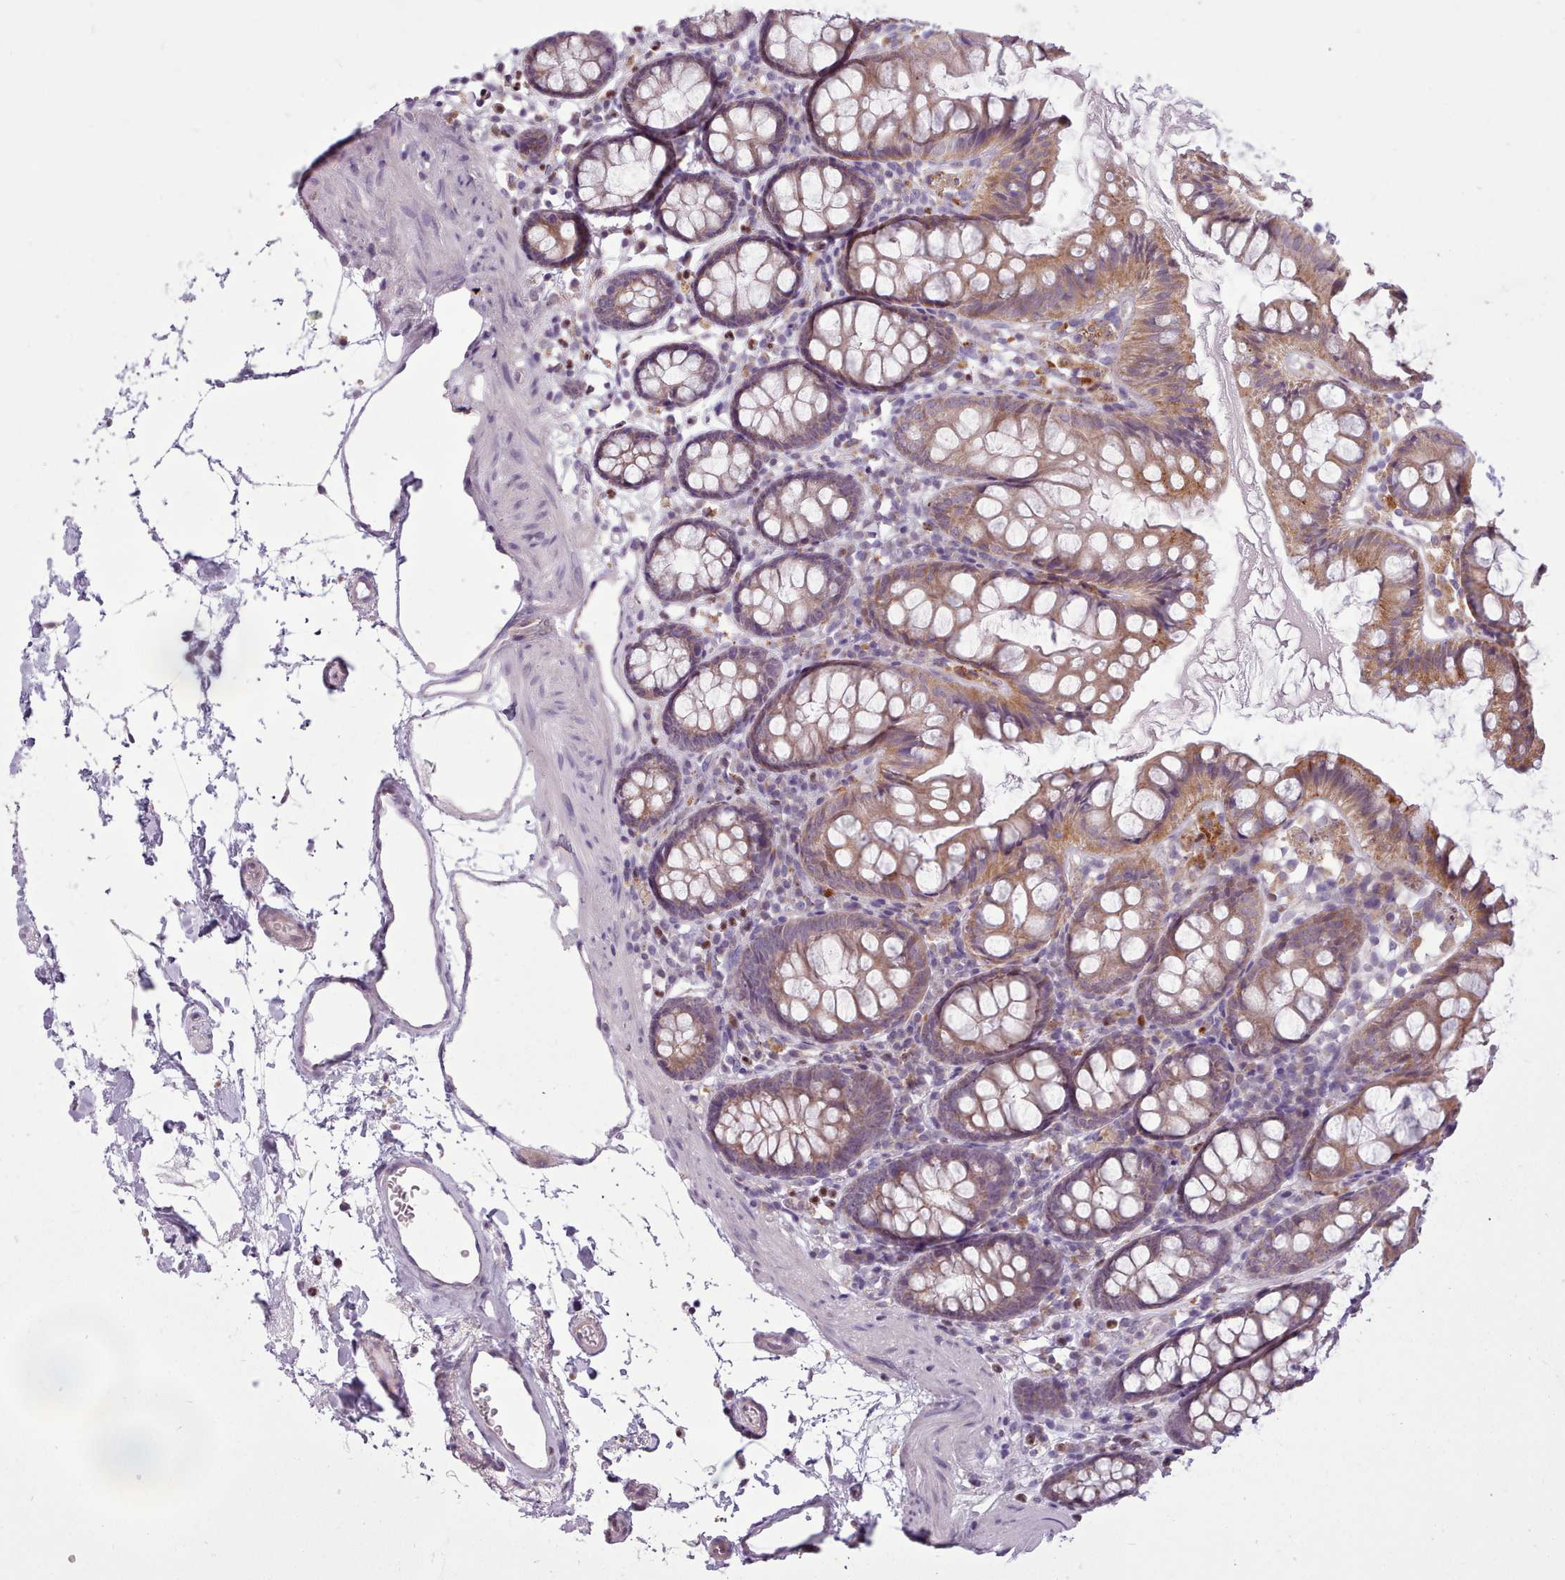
{"staining": {"intensity": "negative", "quantity": "none", "location": "none"}, "tissue": "colon", "cell_type": "Endothelial cells", "image_type": "normal", "snomed": [{"axis": "morphology", "description": "Normal tissue, NOS"}, {"axis": "topography", "description": "Colon"}], "caption": "There is no significant expression in endothelial cells of colon. (DAB (3,3'-diaminobenzidine) immunohistochemistry (IHC) with hematoxylin counter stain).", "gene": "SLURP1", "patient": {"sex": "female", "age": 84}}